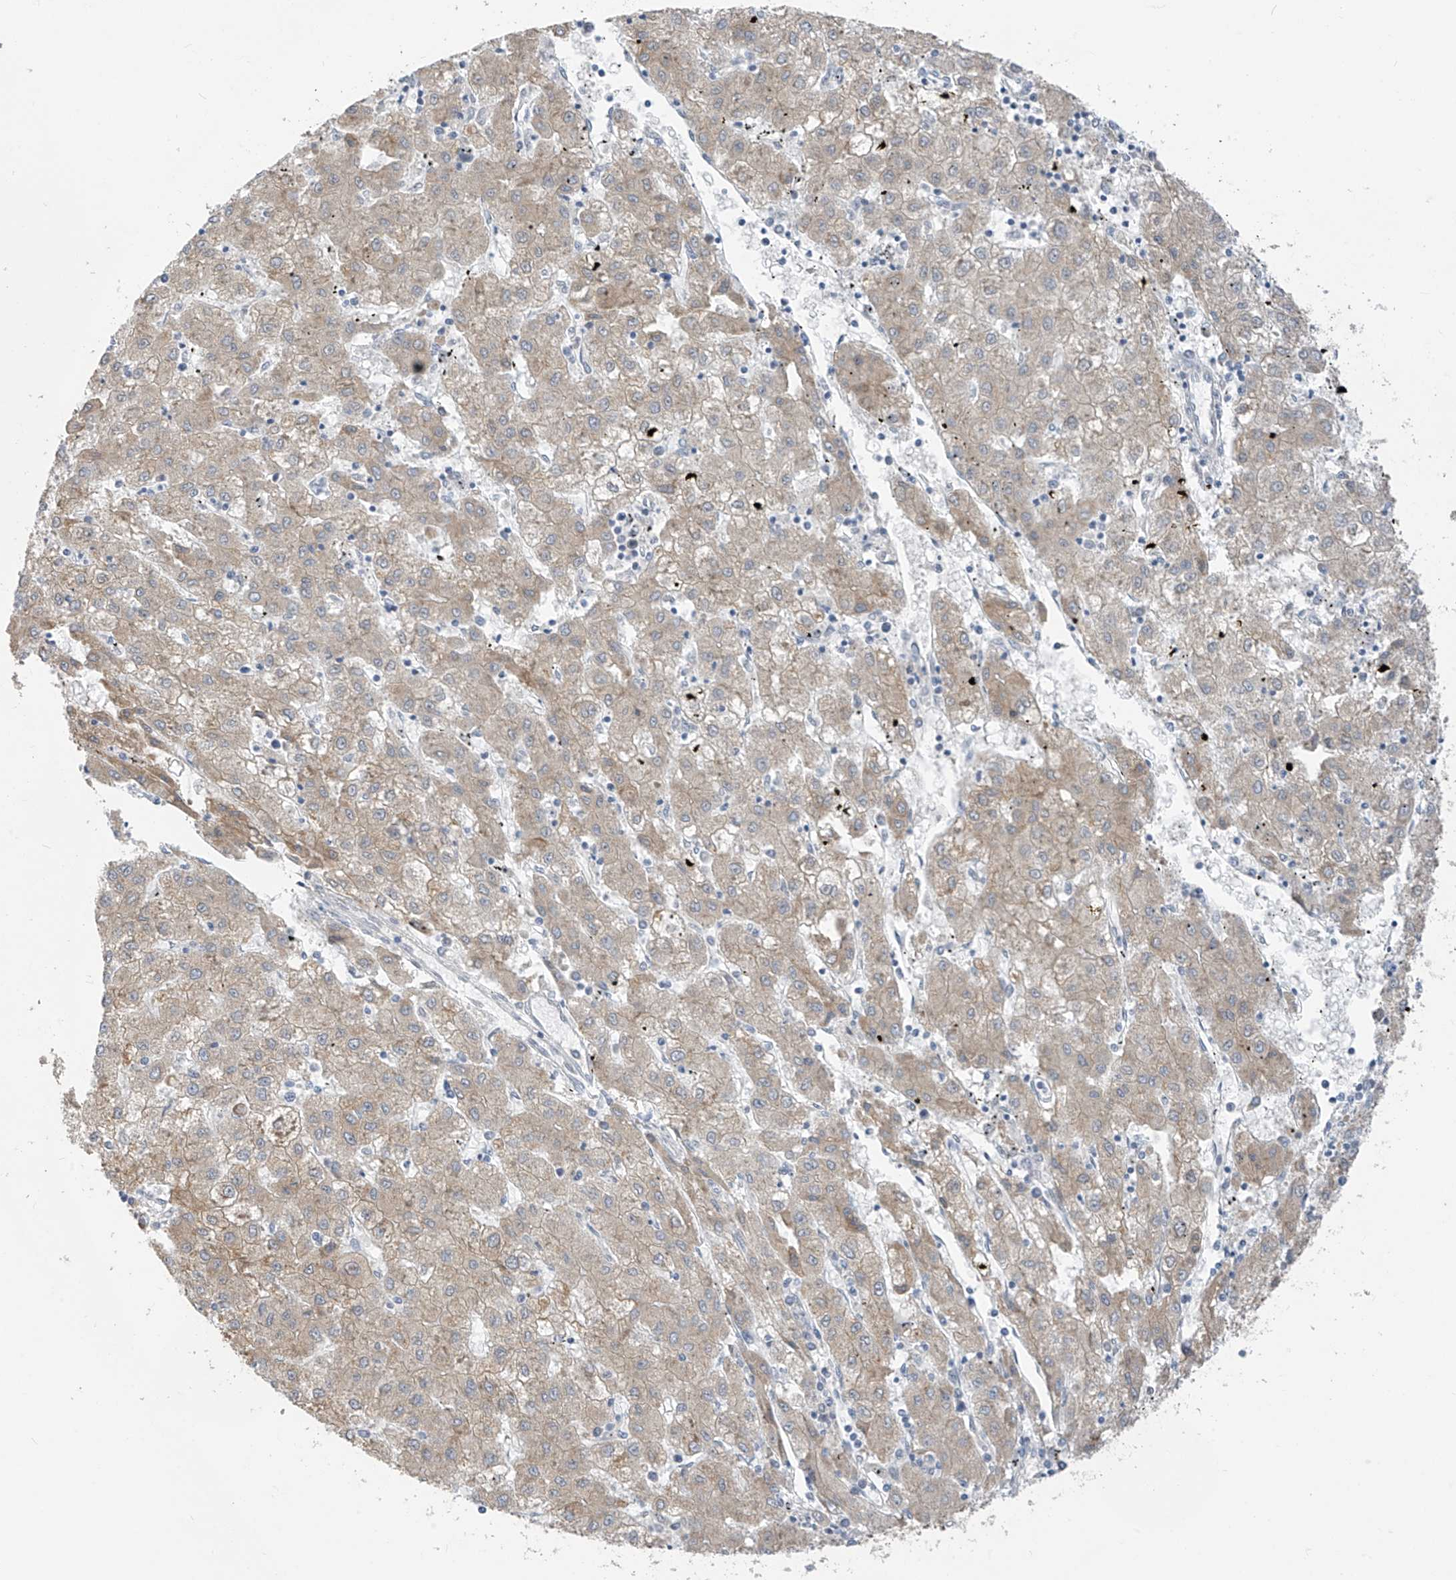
{"staining": {"intensity": "weak", "quantity": "25%-75%", "location": "cytoplasmic/membranous"}, "tissue": "liver cancer", "cell_type": "Tumor cells", "image_type": "cancer", "snomed": [{"axis": "morphology", "description": "Carcinoma, Hepatocellular, NOS"}, {"axis": "topography", "description": "Liver"}], "caption": "This micrograph demonstrates liver cancer (hepatocellular carcinoma) stained with IHC to label a protein in brown. The cytoplasmic/membranous of tumor cells show weak positivity for the protein. Nuclei are counter-stained blue.", "gene": "CYP4V2", "patient": {"sex": "male", "age": 72}}